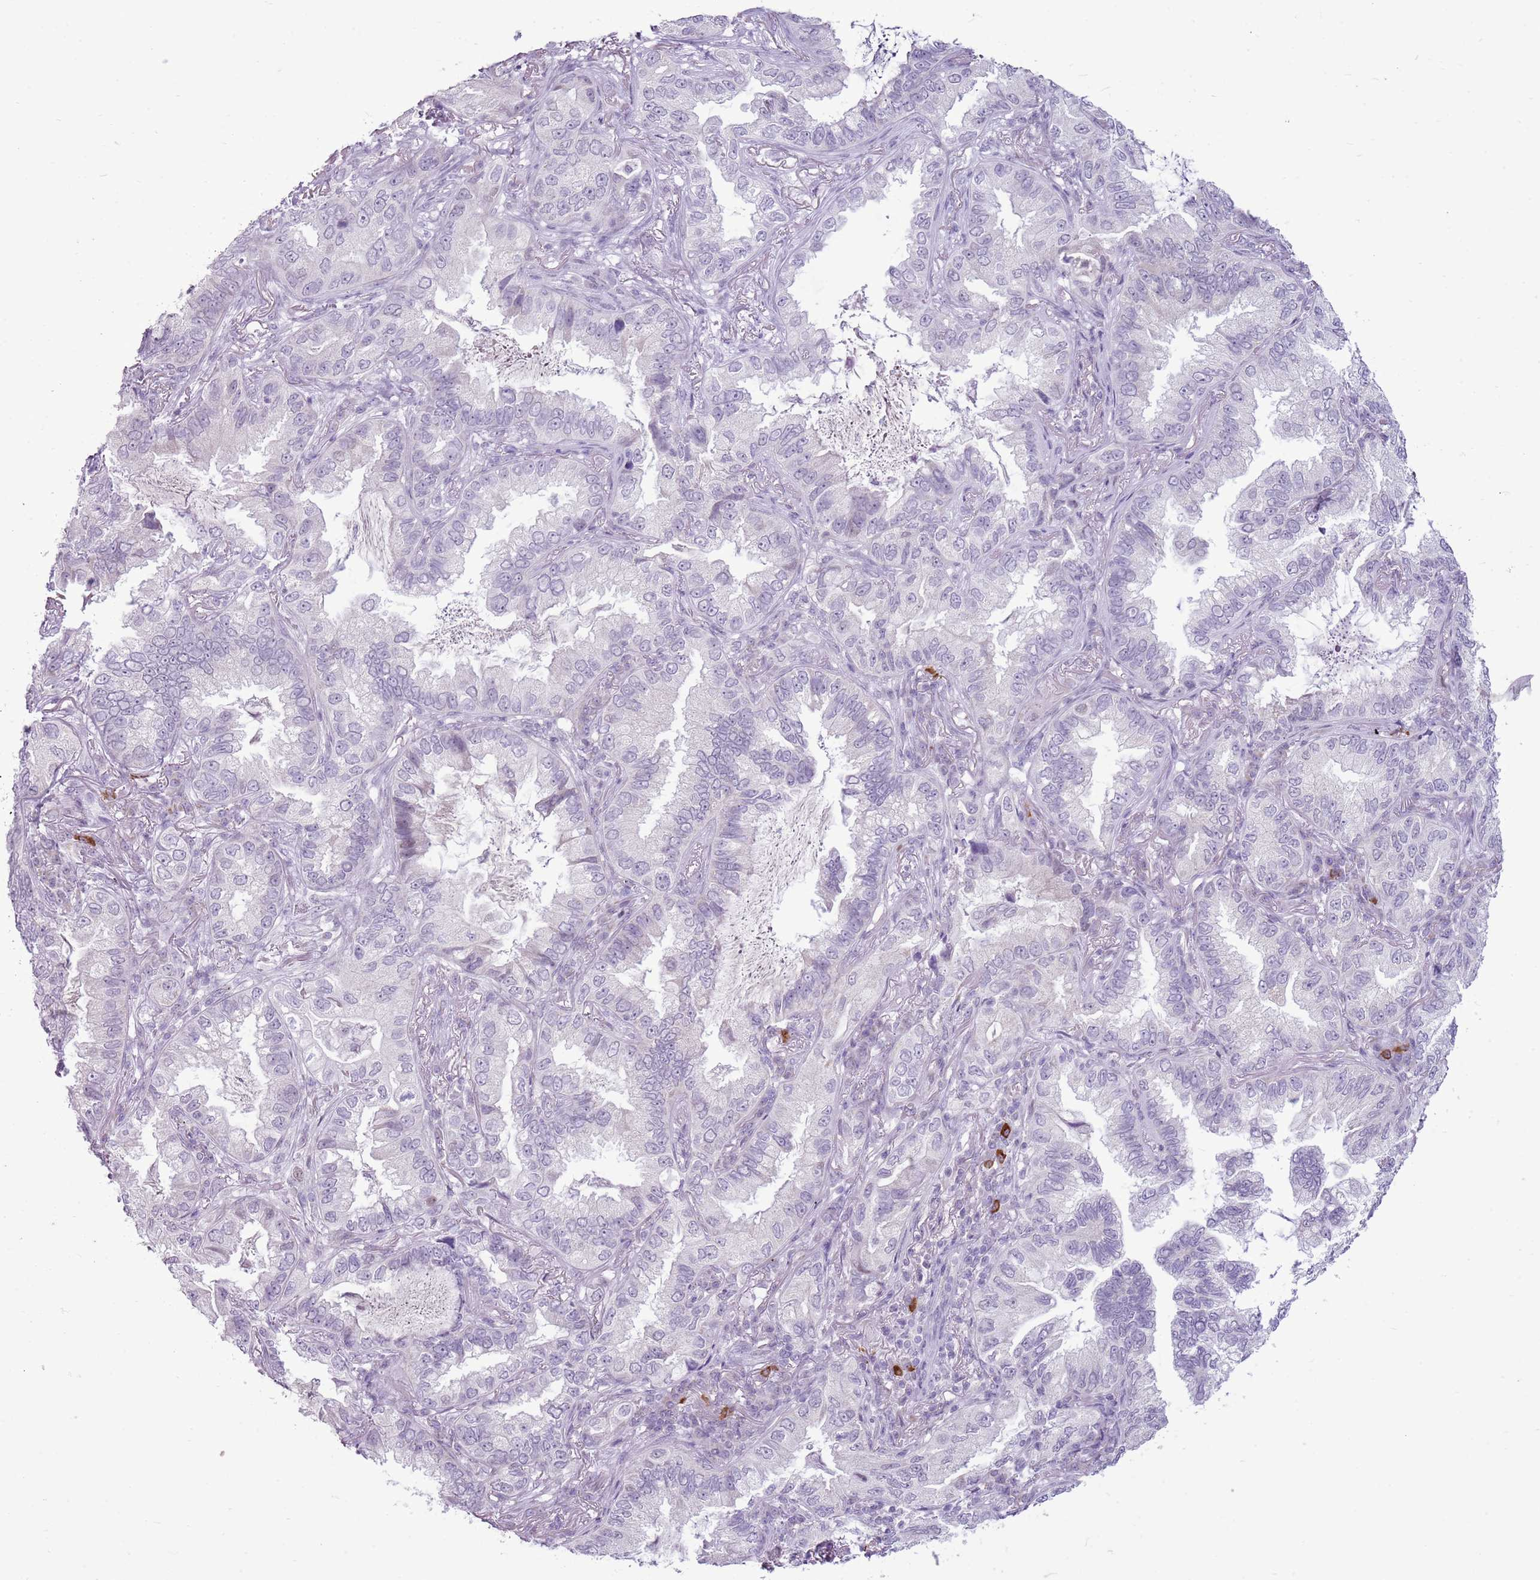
{"staining": {"intensity": "negative", "quantity": "none", "location": "none"}, "tissue": "lung cancer", "cell_type": "Tumor cells", "image_type": "cancer", "snomed": [{"axis": "morphology", "description": "Adenocarcinoma, NOS"}, {"axis": "topography", "description": "Lung"}], "caption": "Immunohistochemical staining of human lung cancer reveals no significant expression in tumor cells. (DAB (3,3'-diaminobenzidine) IHC, high magnification).", "gene": "RPL3L", "patient": {"sex": "female", "age": 69}}